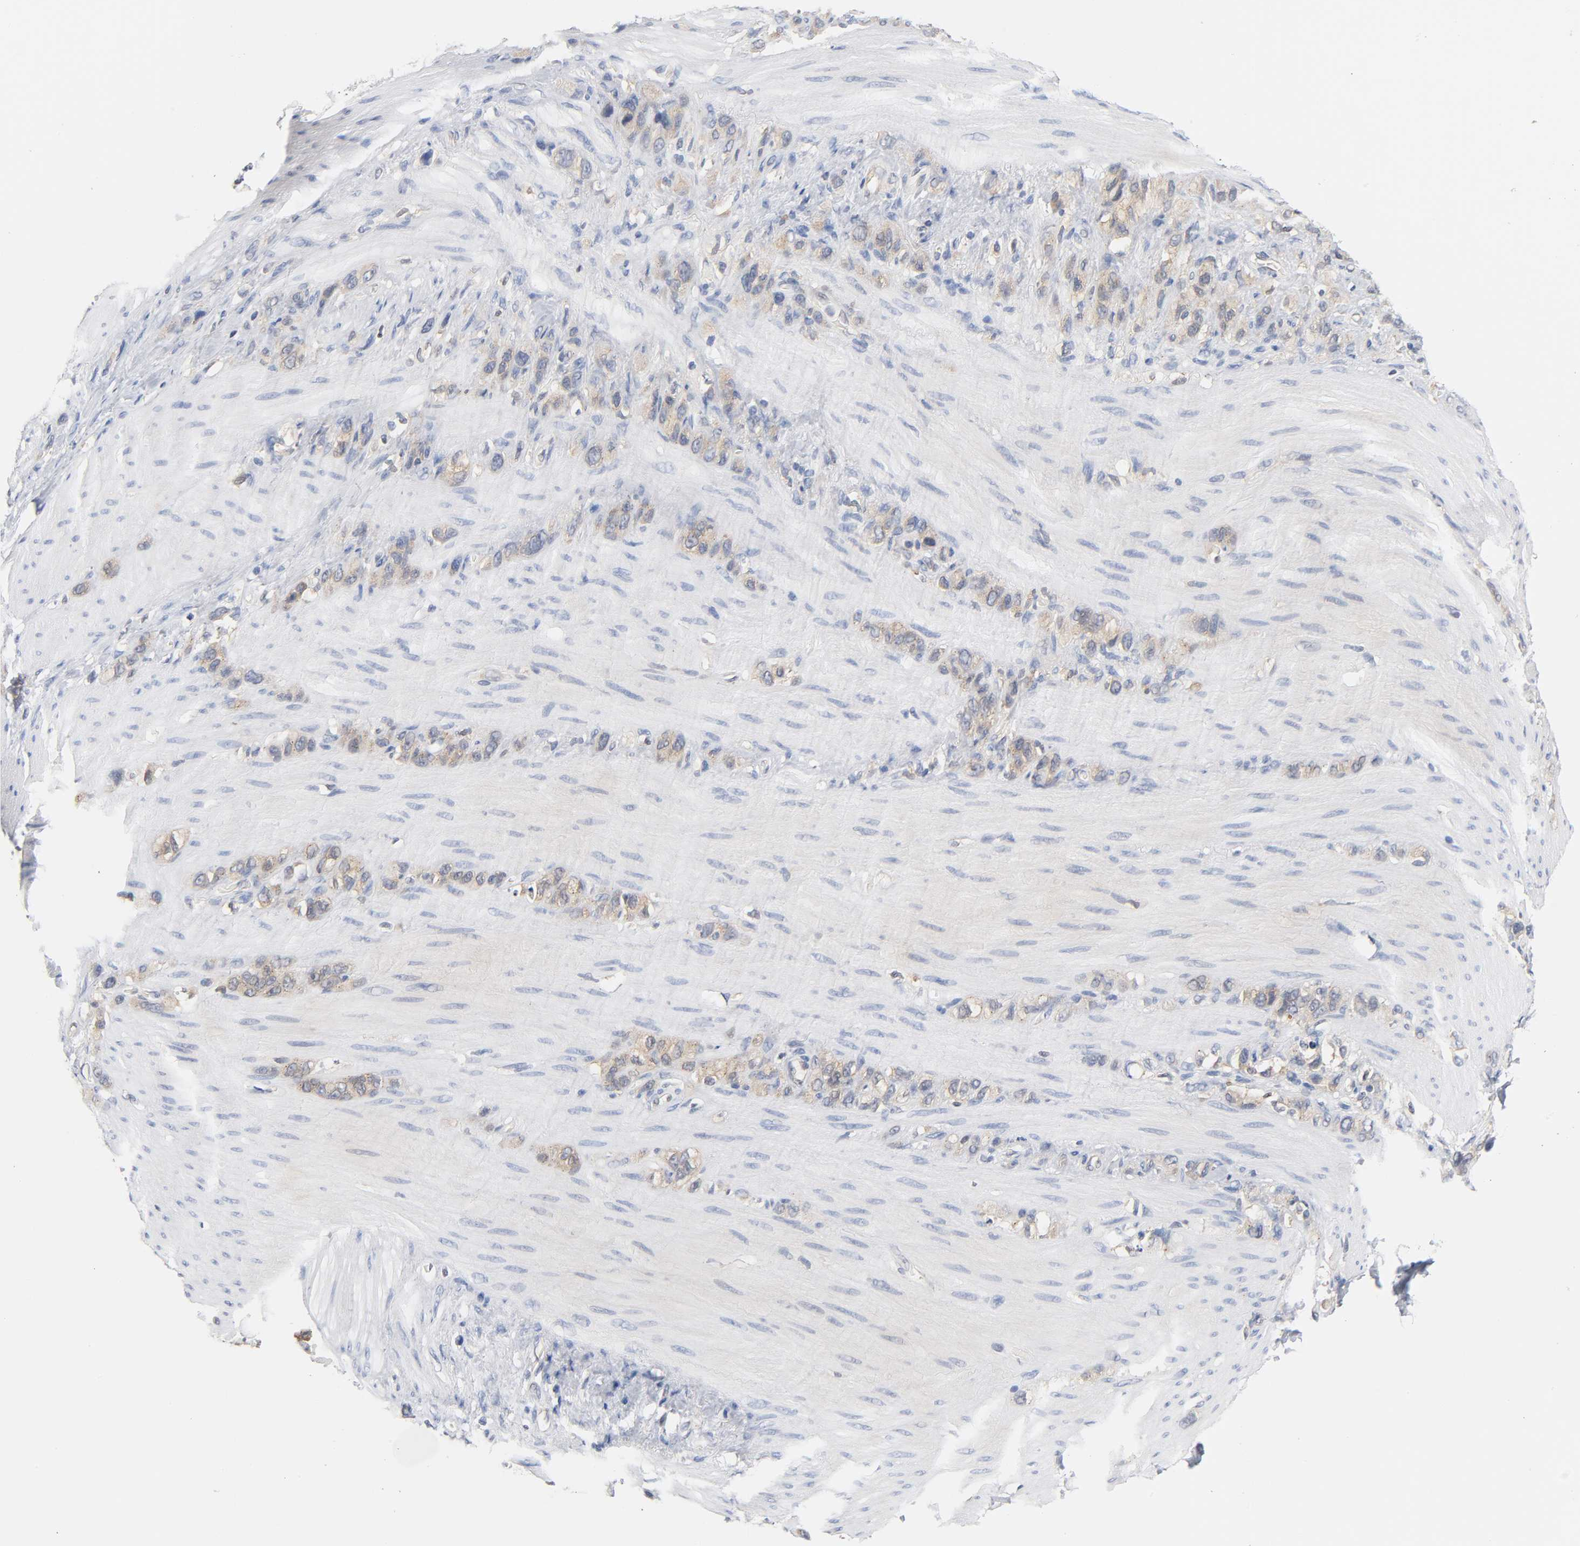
{"staining": {"intensity": "weak", "quantity": ">75%", "location": "cytoplasmic/membranous"}, "tissue": "stomach cancer", "cell_type": "Tumor cells", "image_type": "cancer", "snomed": [{"axis": "morphology", "description": "Normal tissue, NOS"}, {"axis": "morphology", "description": "Adenocarcinoma, NOS"}, {"axis": "morphology", "description": "Adenocarcinoma, High grade"}, {"axis": "topography", "description": "Stomach, upper"}, {"axis": "topography", "description": "Stomach"}], "caption": "Protein staining by immunohistochemistry reveals weak cytoplasmic/membranous staining in about >75% of tumor cells in stomach adenocarcinoma. (Stains: DAB in brown, nuclei in blue, Microscopy: brightfield microscopy at high magnification).", "gene": "FYN", "patient": {"sex": "female", "age": 65}}